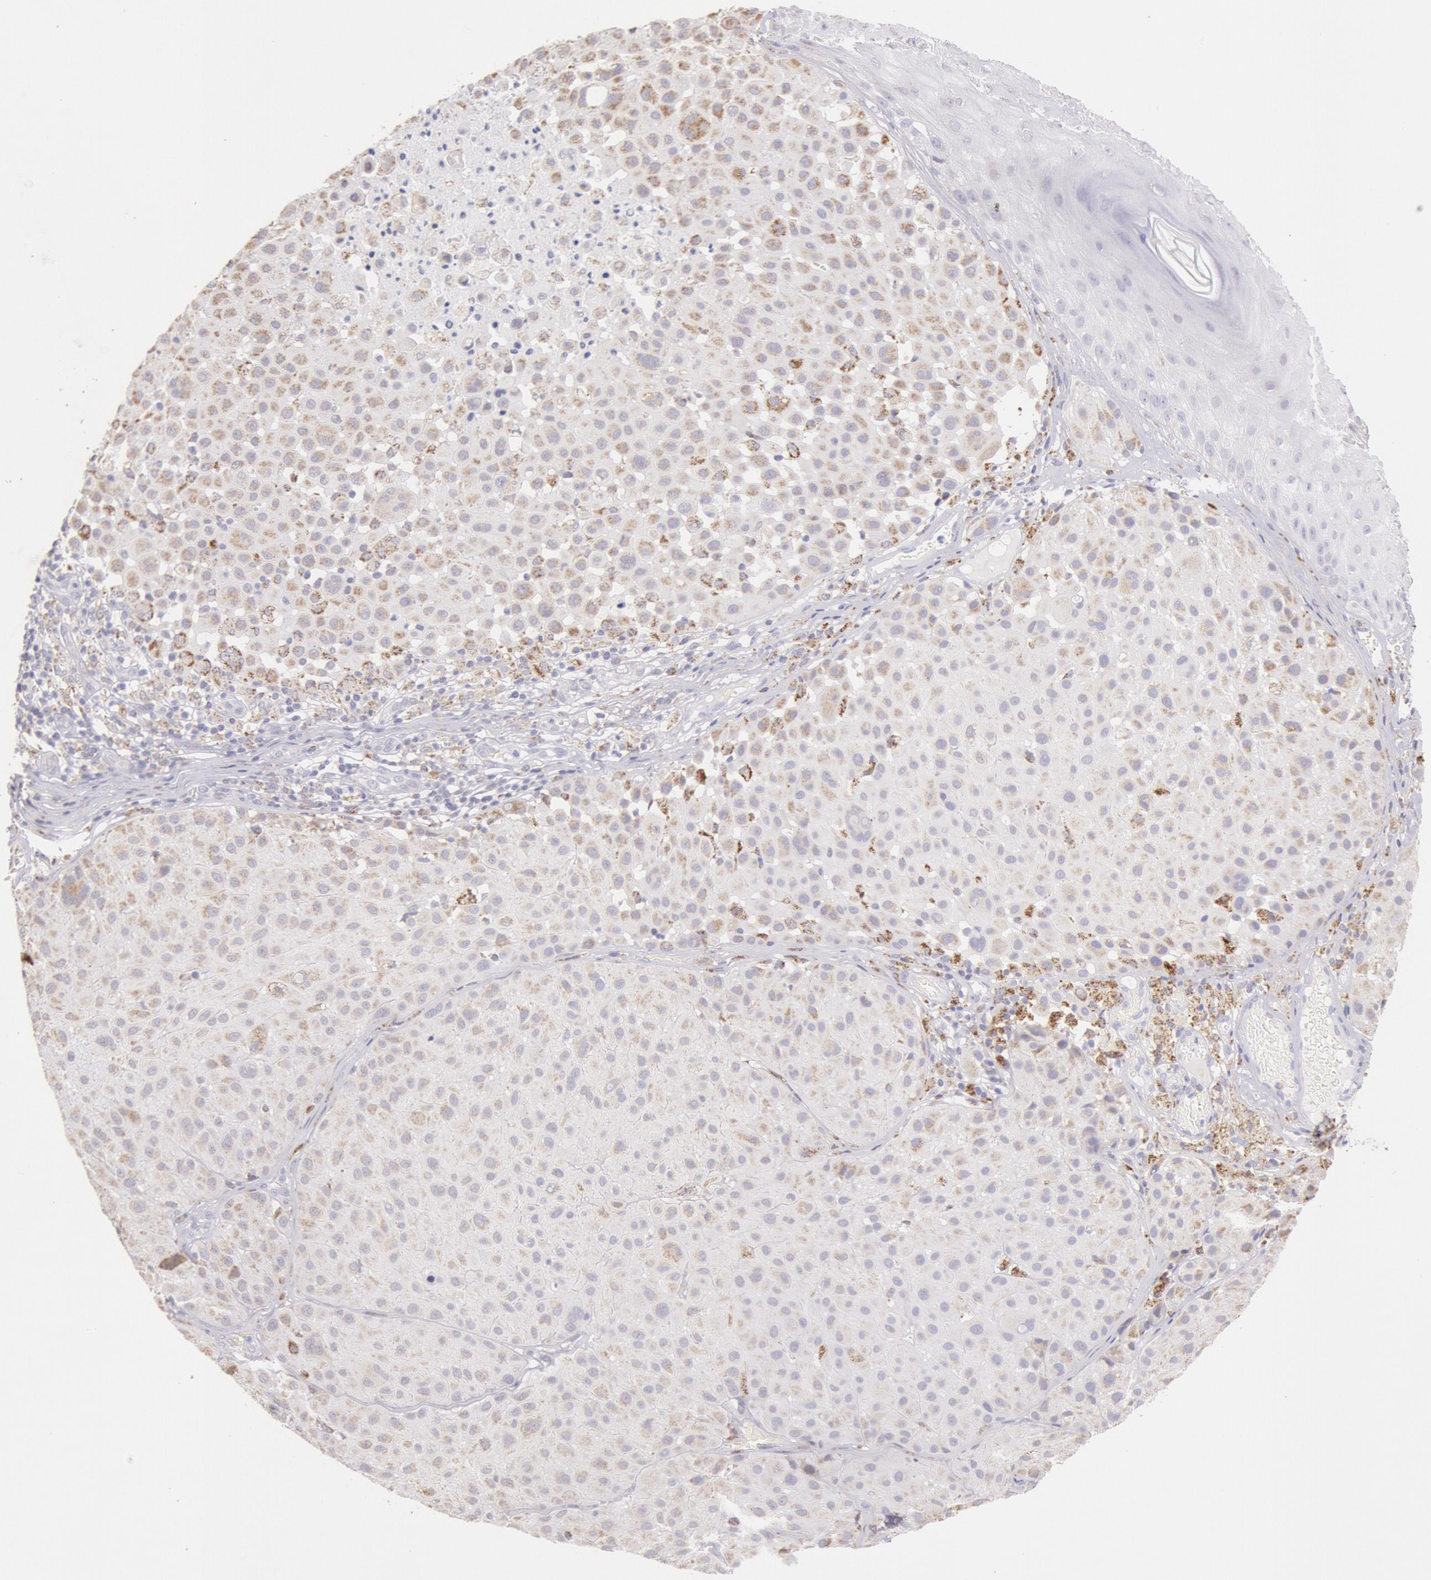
{"staining": {"intensity": "weak", "quantity": "25%-75%", "location": "cytoplasmic/membranous"}, "tissue": "melanoma", "cell_type": "Tumor cells", "image_type": "cancer", "snomed": [{"axis": "morphology", "description": "Malignant melanoma, NOS"}, {"axis": "topography", "description": "Skin"}], "caption": "Immunohistochemistry (DAB (3,3'-diaminobenzidine)) staining of human melanoma reveals weak cytoplasmic/membranous protein expression in about 25%-75% of tumor cells.", "gene": "FRMD6", "patient": {"sex": "male", "age": 36}}